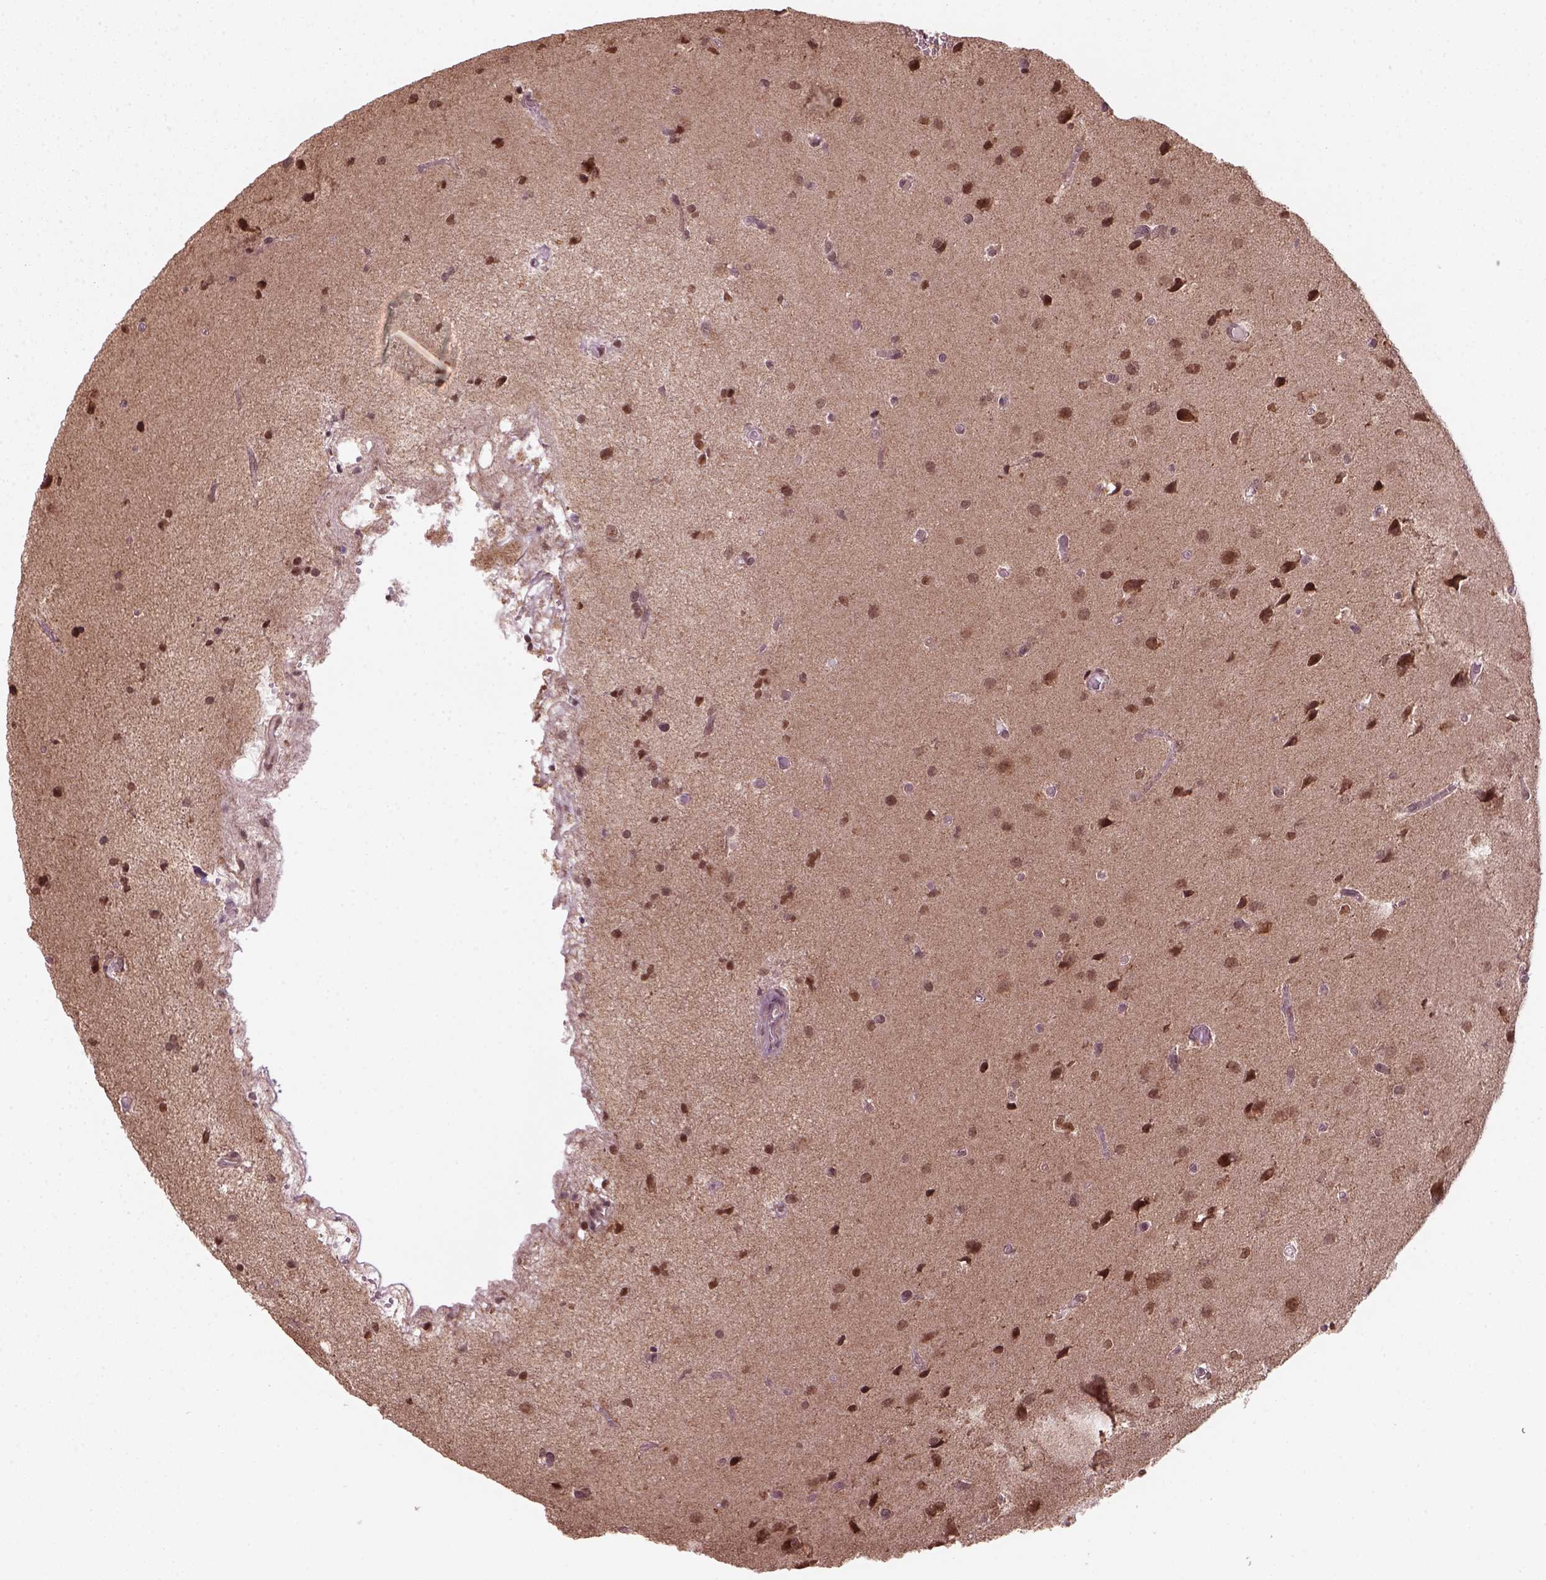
{"staining": {"intensity": "moderate", "quantity": ">75%", "location": "cytoplasmic/membranous,nuclear"}, "tissue": "glioma", "cell_type": "Tumor cells", "image_type": "cancer", "snomed": [{"axis": "morphology", "description": "Glioma, malignant, Low grade"}, {"axis": "topography", "description": "Brain"}], "caption": "The micrograph exhibits immunohistochemical staining of glioma. There is moderate cytoplasmic/membranous and nuclear positivity is present in about >75% of tumor cells.", "gene": "NUDT9", "patient": {"sex": "male", "age": 58}}